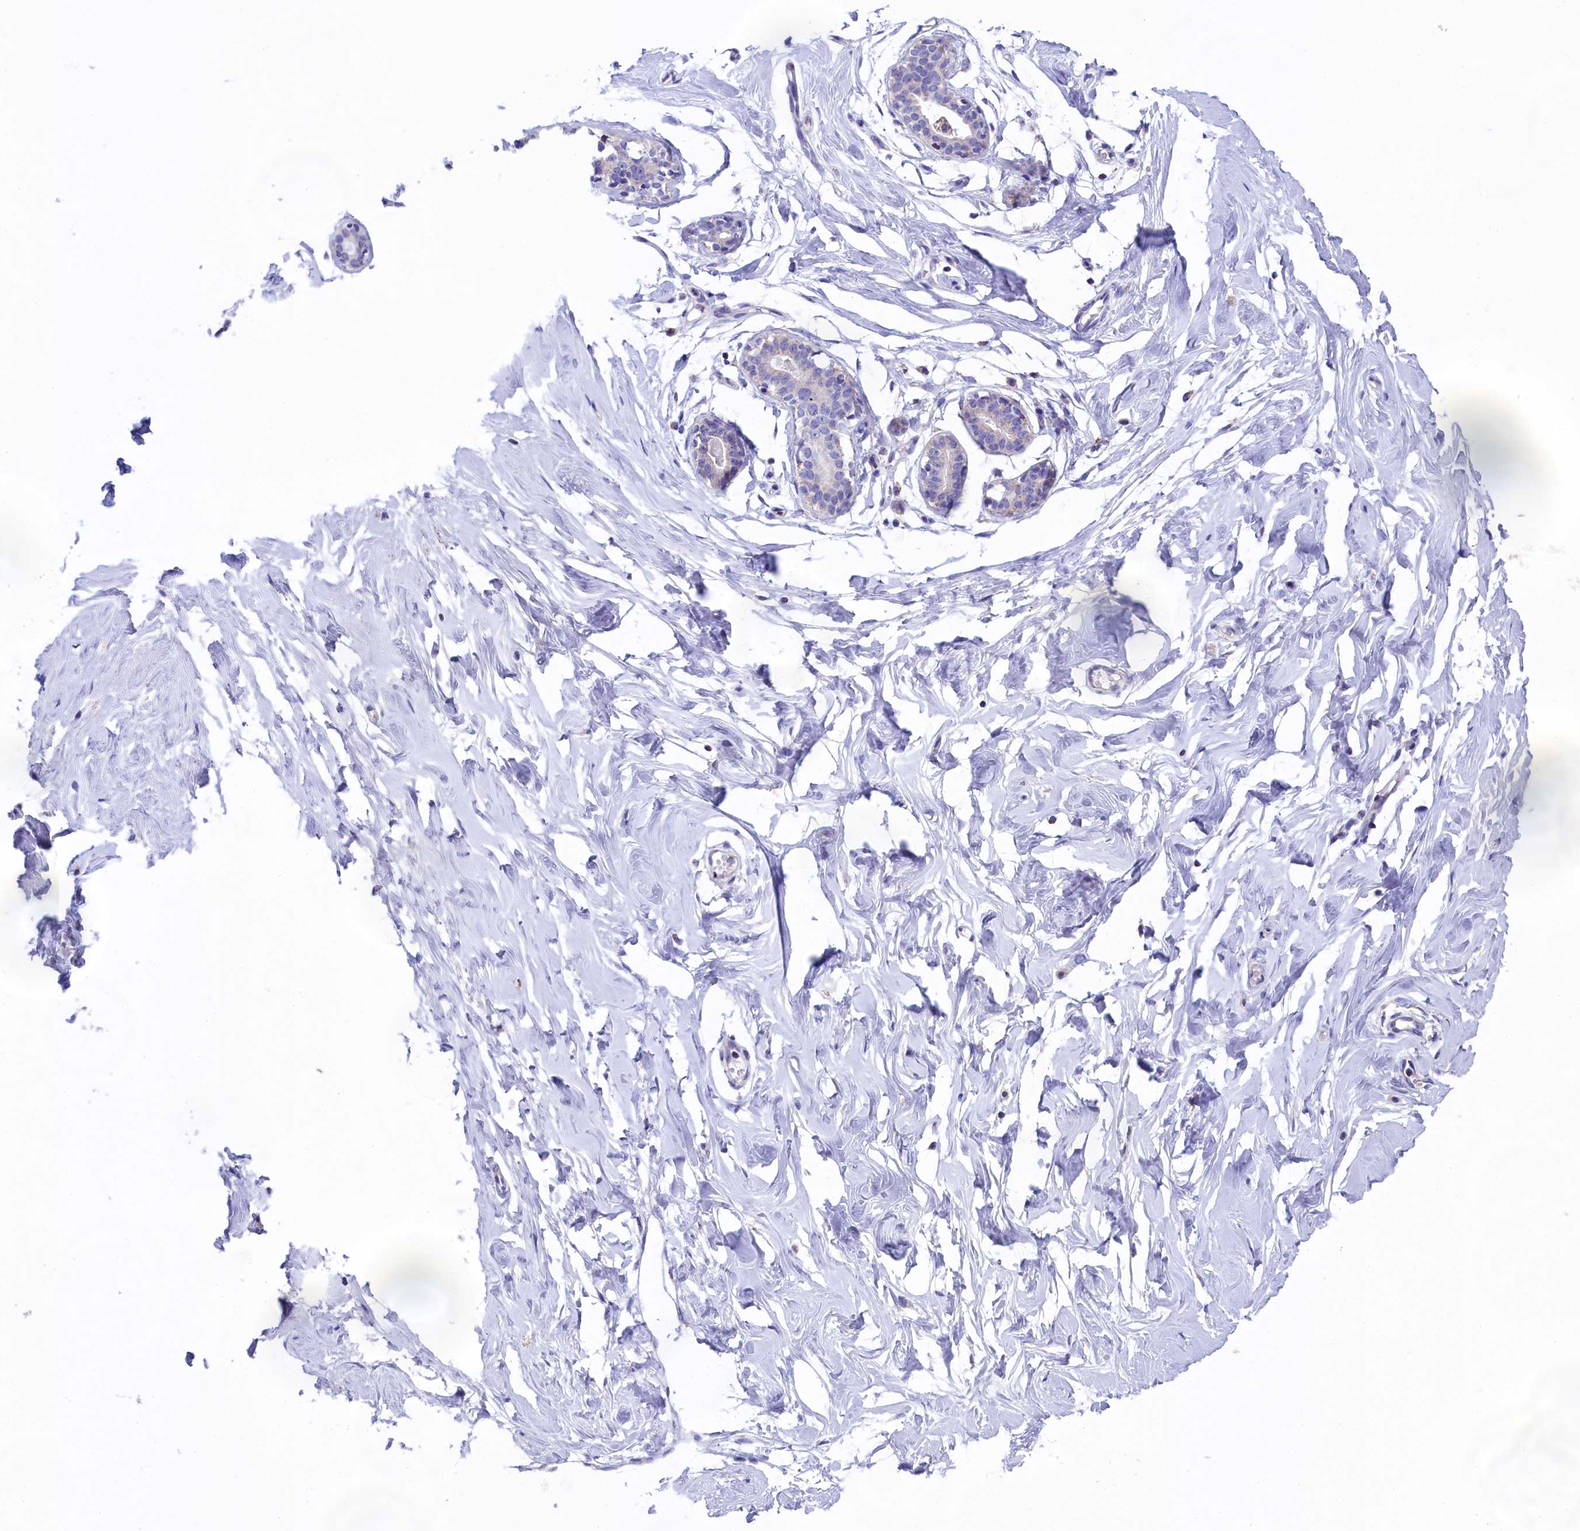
{"staining": {"intensity": "negative", "quantity": "none", "location": "none"}, "tissue": "breast", "cell_type": "Adipocytes", "image_type": "normal", "snomed": [{"axis": "morphology", "description": "Normal tissue, NOS"}, {"axis": "morphology", "description": "Adenoma, NOS"}, {"axis": "topography", "description": "Breast"}], "caption": "IHC photomicrograph of unremarkable breast: breast stained with DAB (3,3'-diaminobenzidine) displays no significant protein expression in adipocytes. (DAB (3,3'-diaminobenzidine) immunohistochemistry (IHC) with hematoxylin counter stain).", "gene": "PRDM12", "patient": {"sex": "female", "age": 23}}